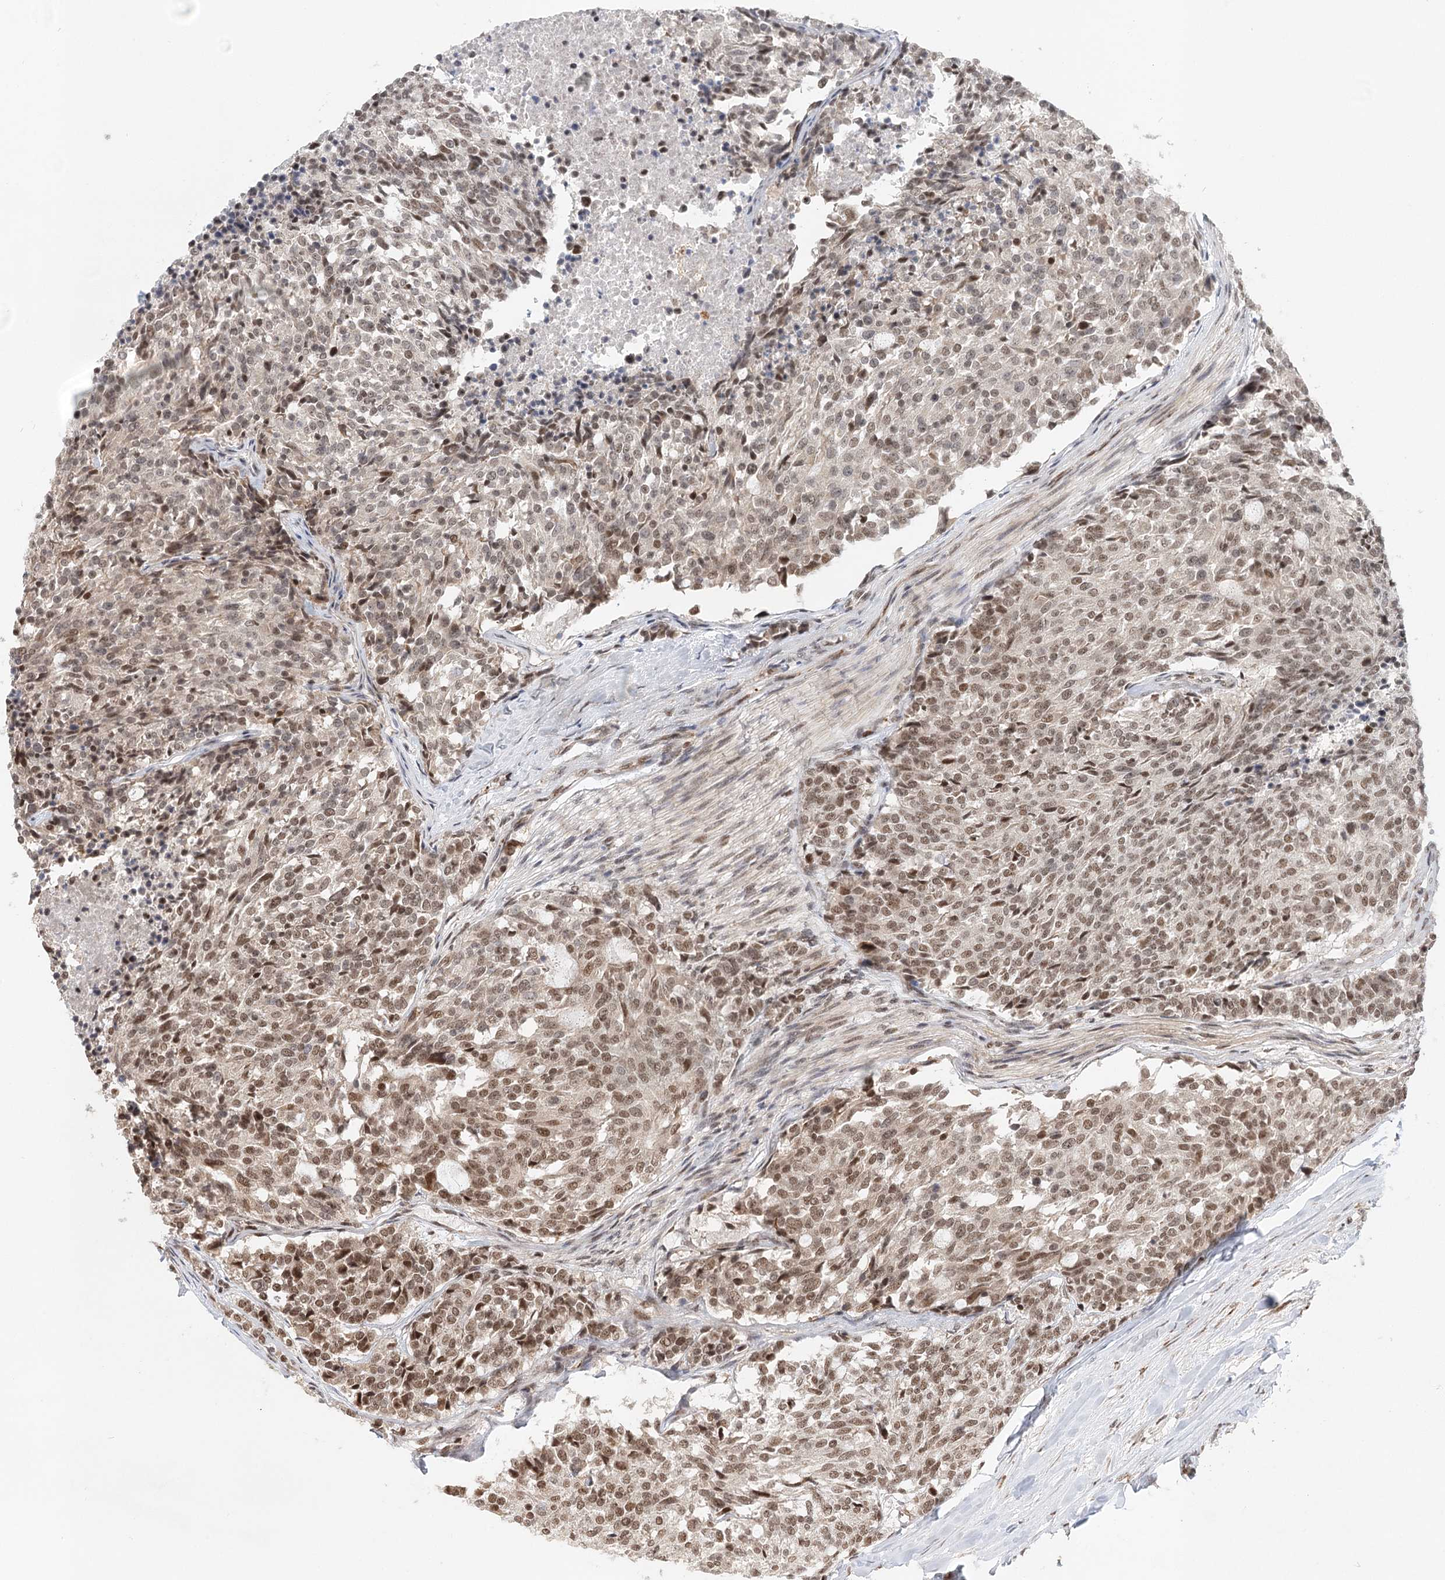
{"staining": {"intensity": "moderate", "quantity": ">75%", "location": "nuclear"}, "tissue": "carcinoid", "cell_type": "Tumor cells", "image_type": "cancer", "snomed": [{"axis": "morphology", "description": "Carcinoid, malignant, NOS"}, {"axis": "topography", "description": "Pancreas"}], "caption": "Immunohistochemical staining of human carcinoid (malignant) shows moderate nuclear protein expression in approximately >75% of tumor cells.", "gene": "BNIP5", "patient": {"sex": "female", "age": 54}}